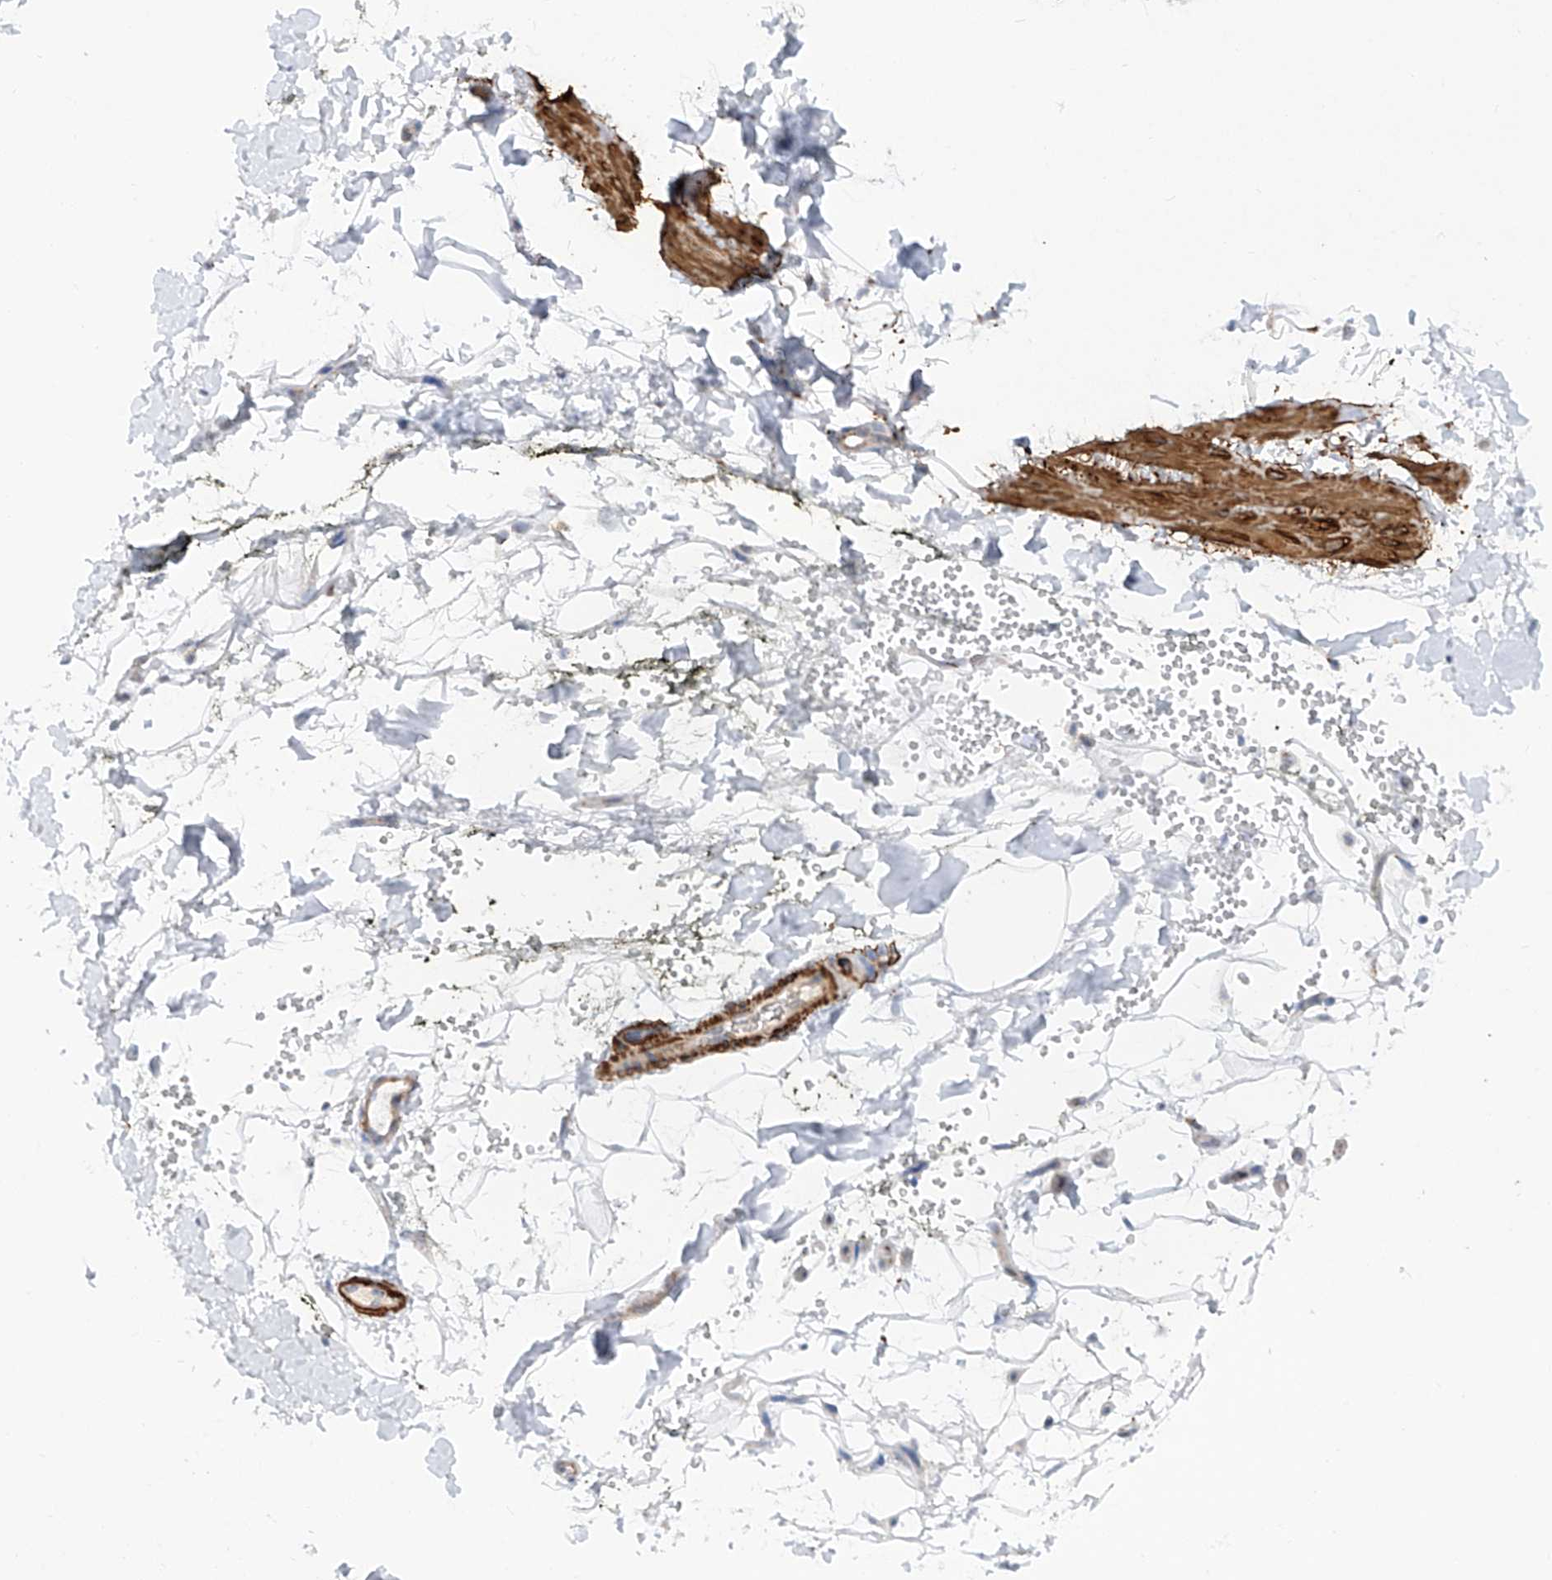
{"staining": {"intensity": "negative", "quantity": "none", "location": "none"}, "tissue": "adipose tissue", "cell_type": "Adipocytes", "image_type": "normal", "snomed": [{"axis": "morphology", "description": "Normal tissue, NOS"}, {"axis": "morphology", "description": "Adenocarcinoma, NOS"}, {"axis": "topography", "description": "Pancreas"}, {"axis": "topography", "description": "Peripheral nerve tissue"}], "caption": "This is an immunohistochemistry (IHC) histopathology image of unremarkable human adipose tissue. There is no positivity in adipocytes.", "gene": "ZNF490", "patient": {"sex": "male", "age": 59}}